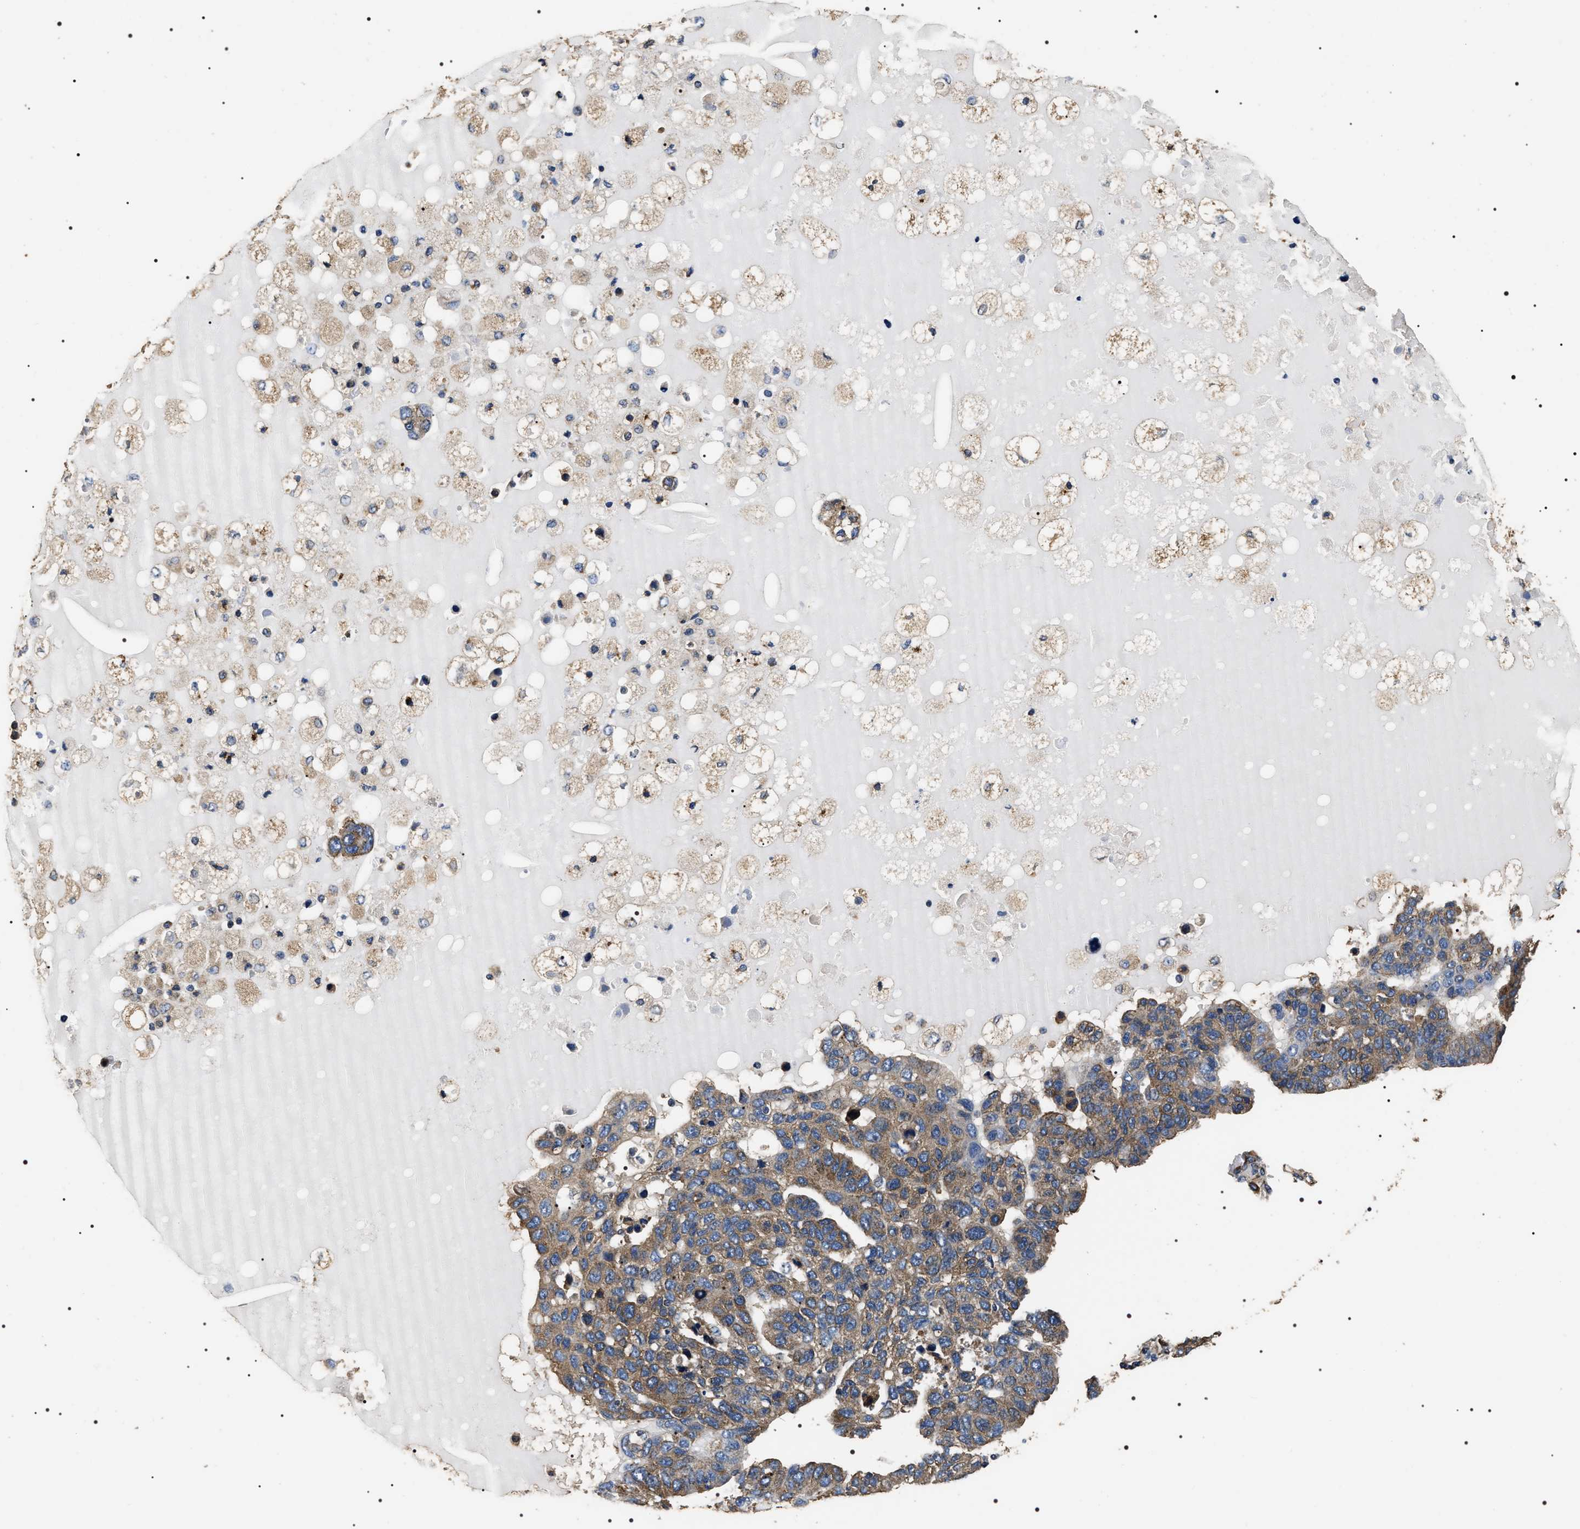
{"staining": {"intensity": "moderate", "quantity": "25%-75%", "location": "cytoplasmic/membranous"}, "tissue": "pancreatic cancer", "cell_type": "Tumor cells", "image_type": "cancer", "snomed": [{"axis": "morphology", "description": "Adenocarcinoma, NOS"}, {"axis": "topography", "description": "Pancreas"}], "caption": "IHC (DAB (3,3'-diaminobenzidine)) staining of human pancreatic cancer displays moderate cytoplasmic/membranous protein positivity in approximately 25%-75% of tumor cells.", "gene": "KTN1", "patient": {"sex": "female", "age": 61}}